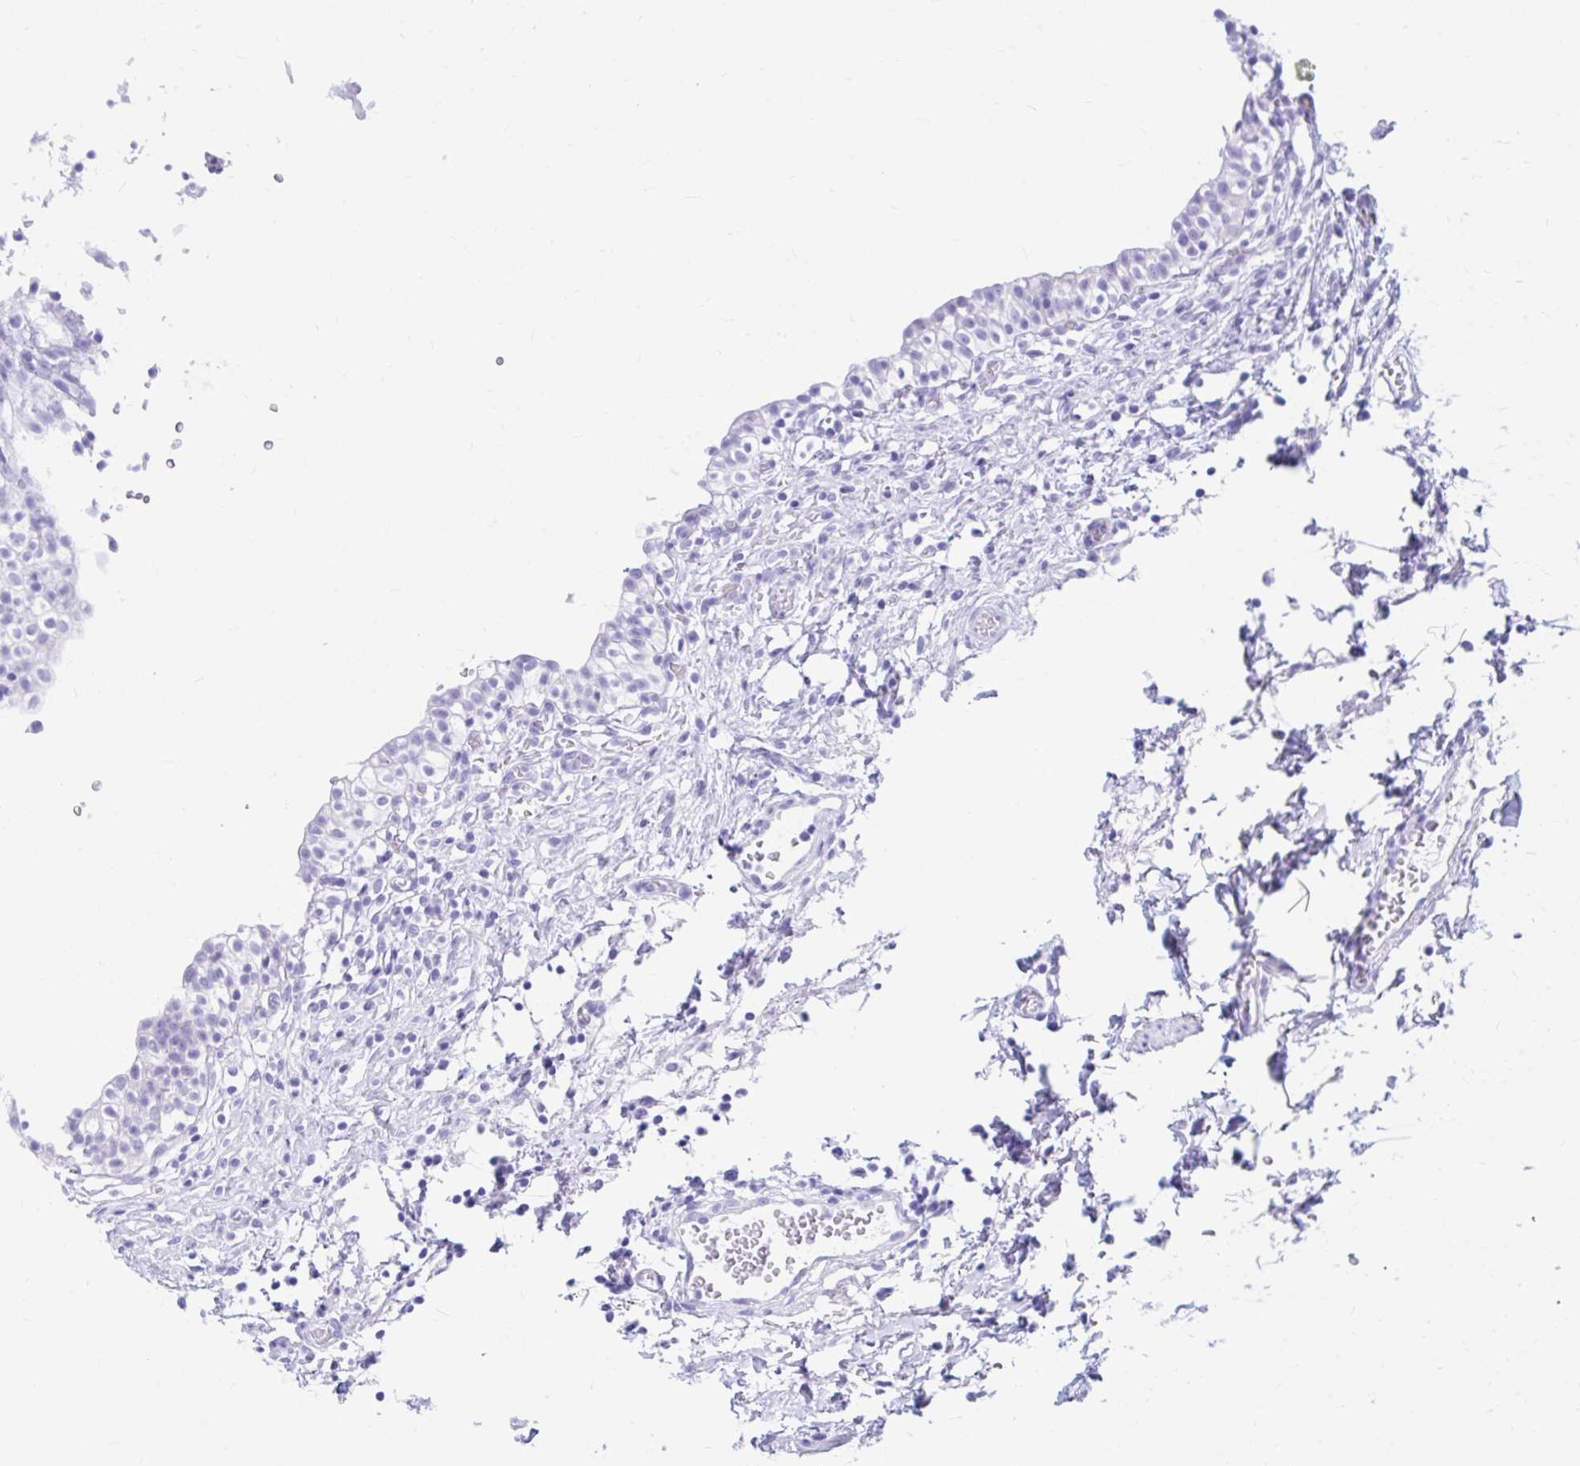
{"staining": {"intensity": "negative", "quantity": "none", "location": "none"}, "tissue": "urinary bladder", "cell_type": "Urothelial cells", "image_type": "normal", "snomed": [{"axis": "morphology", "description": "Normal tissue, NOS"}, {"axis": "topography", "description": "Urinary bladder"}, {"axis": "topography", "description": "Peripheral nerve tissue"}], "caption": "Immunohistochemistry micrograph of normal human urinary bladder stained for a protein (brown), which shows no positivity in urothelial cells.", "gene": "NSG2", "patient": {"sex": "male", "age": 55}}